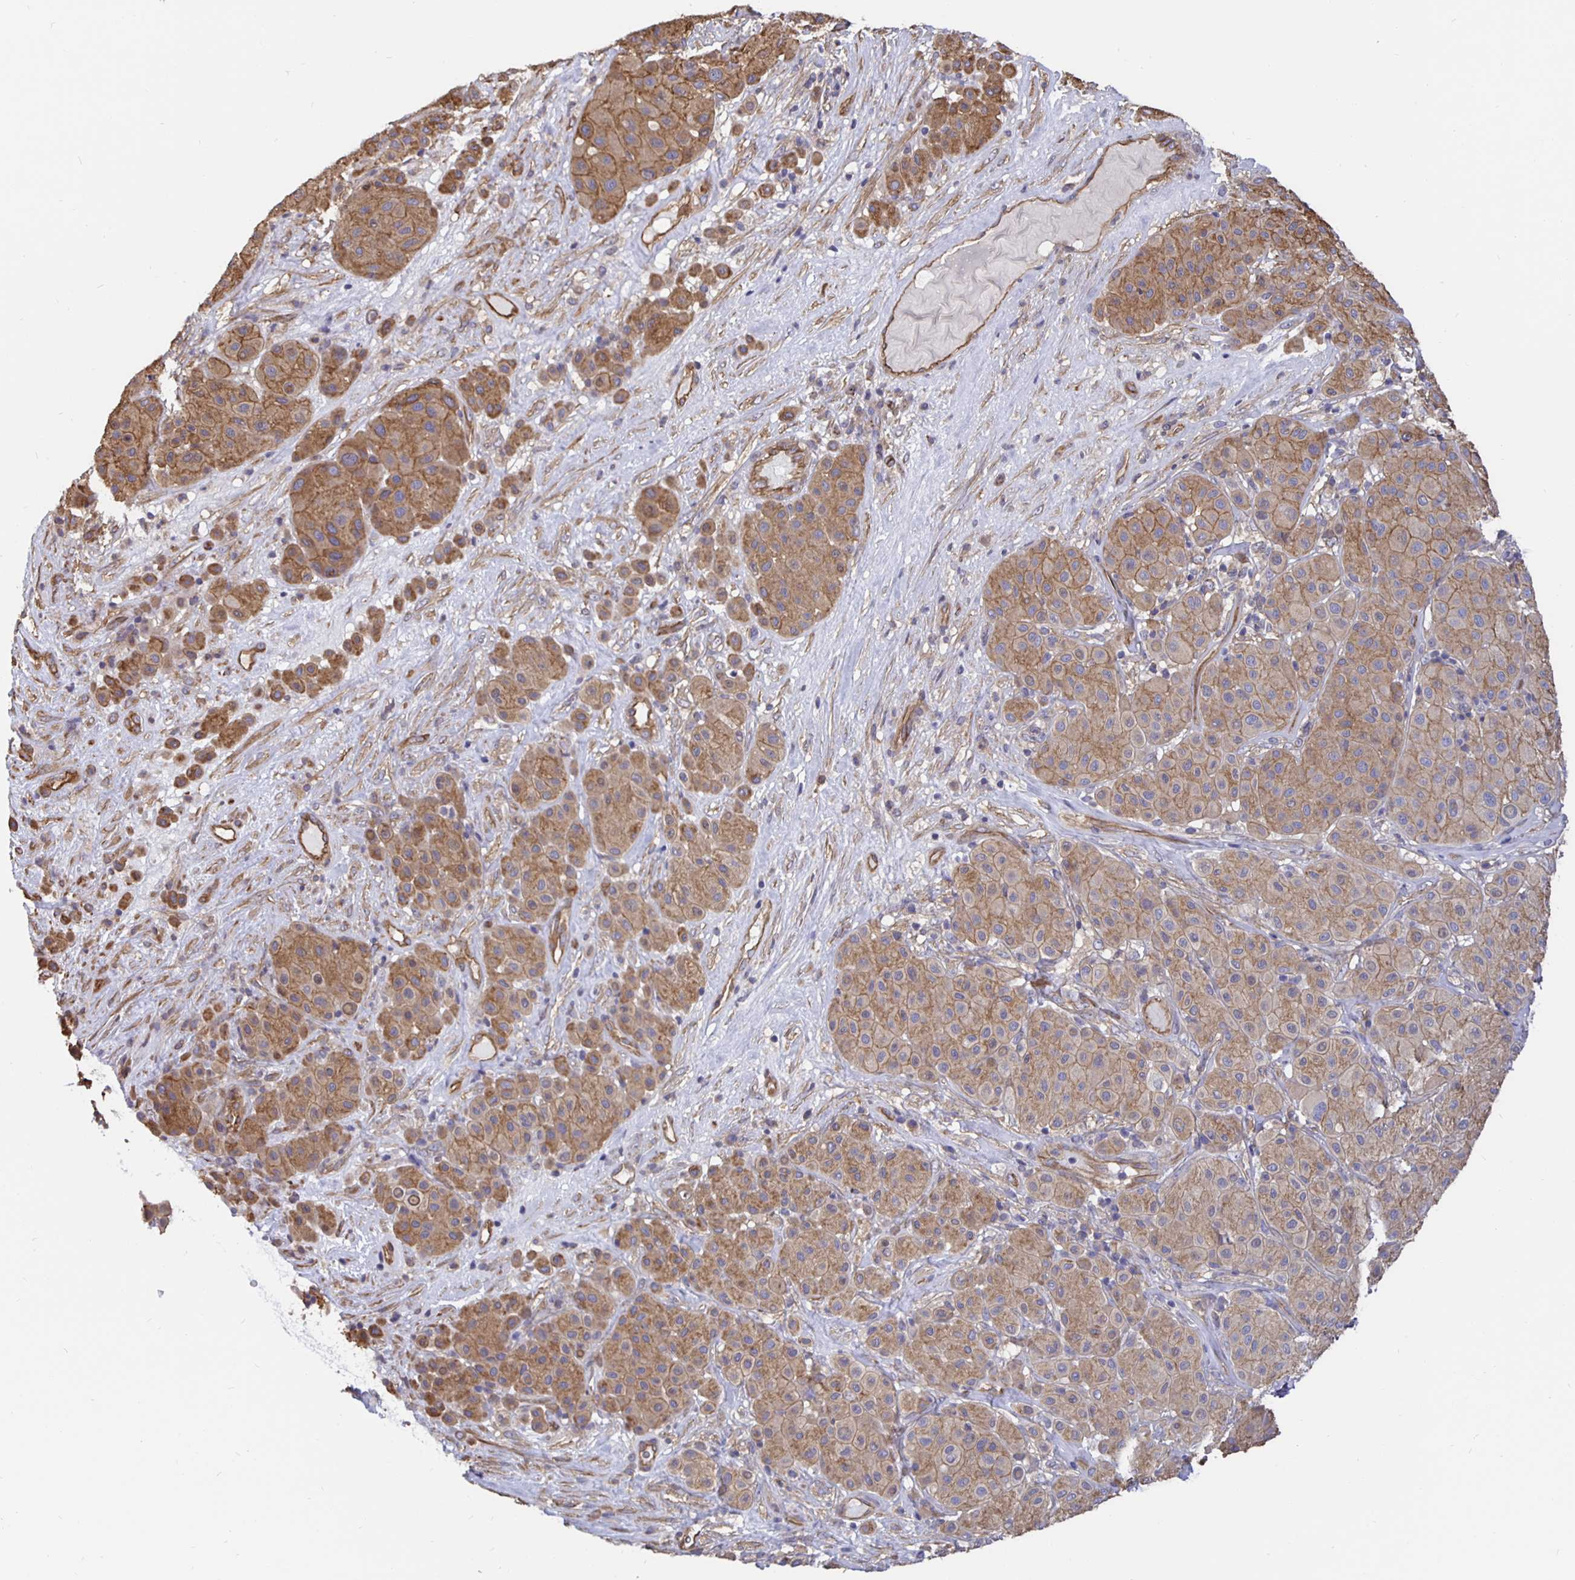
{"staining": {"intensity": "moderate", "quantity": ">75%", "location": "cytoplasmic/membranous"}, "tissue": "melanoma", "cell_type": "Tumor cells", "image_type": "cancer", "snomed": [{"axis": "morphology", "description": "Malignant melanoma, Metastatic site"}, {"axis": "topography", "description": "Smooth muscle"}], "caption": "Malignant melanoma (metastatic site) was stained to show a protein in brown. There is medium levels of moderate cytoplasmic/membranous staining in about >75% of tumor cells.", "gene": "ARHGEF39", "patient": {"sex": "male", "age": 41}}